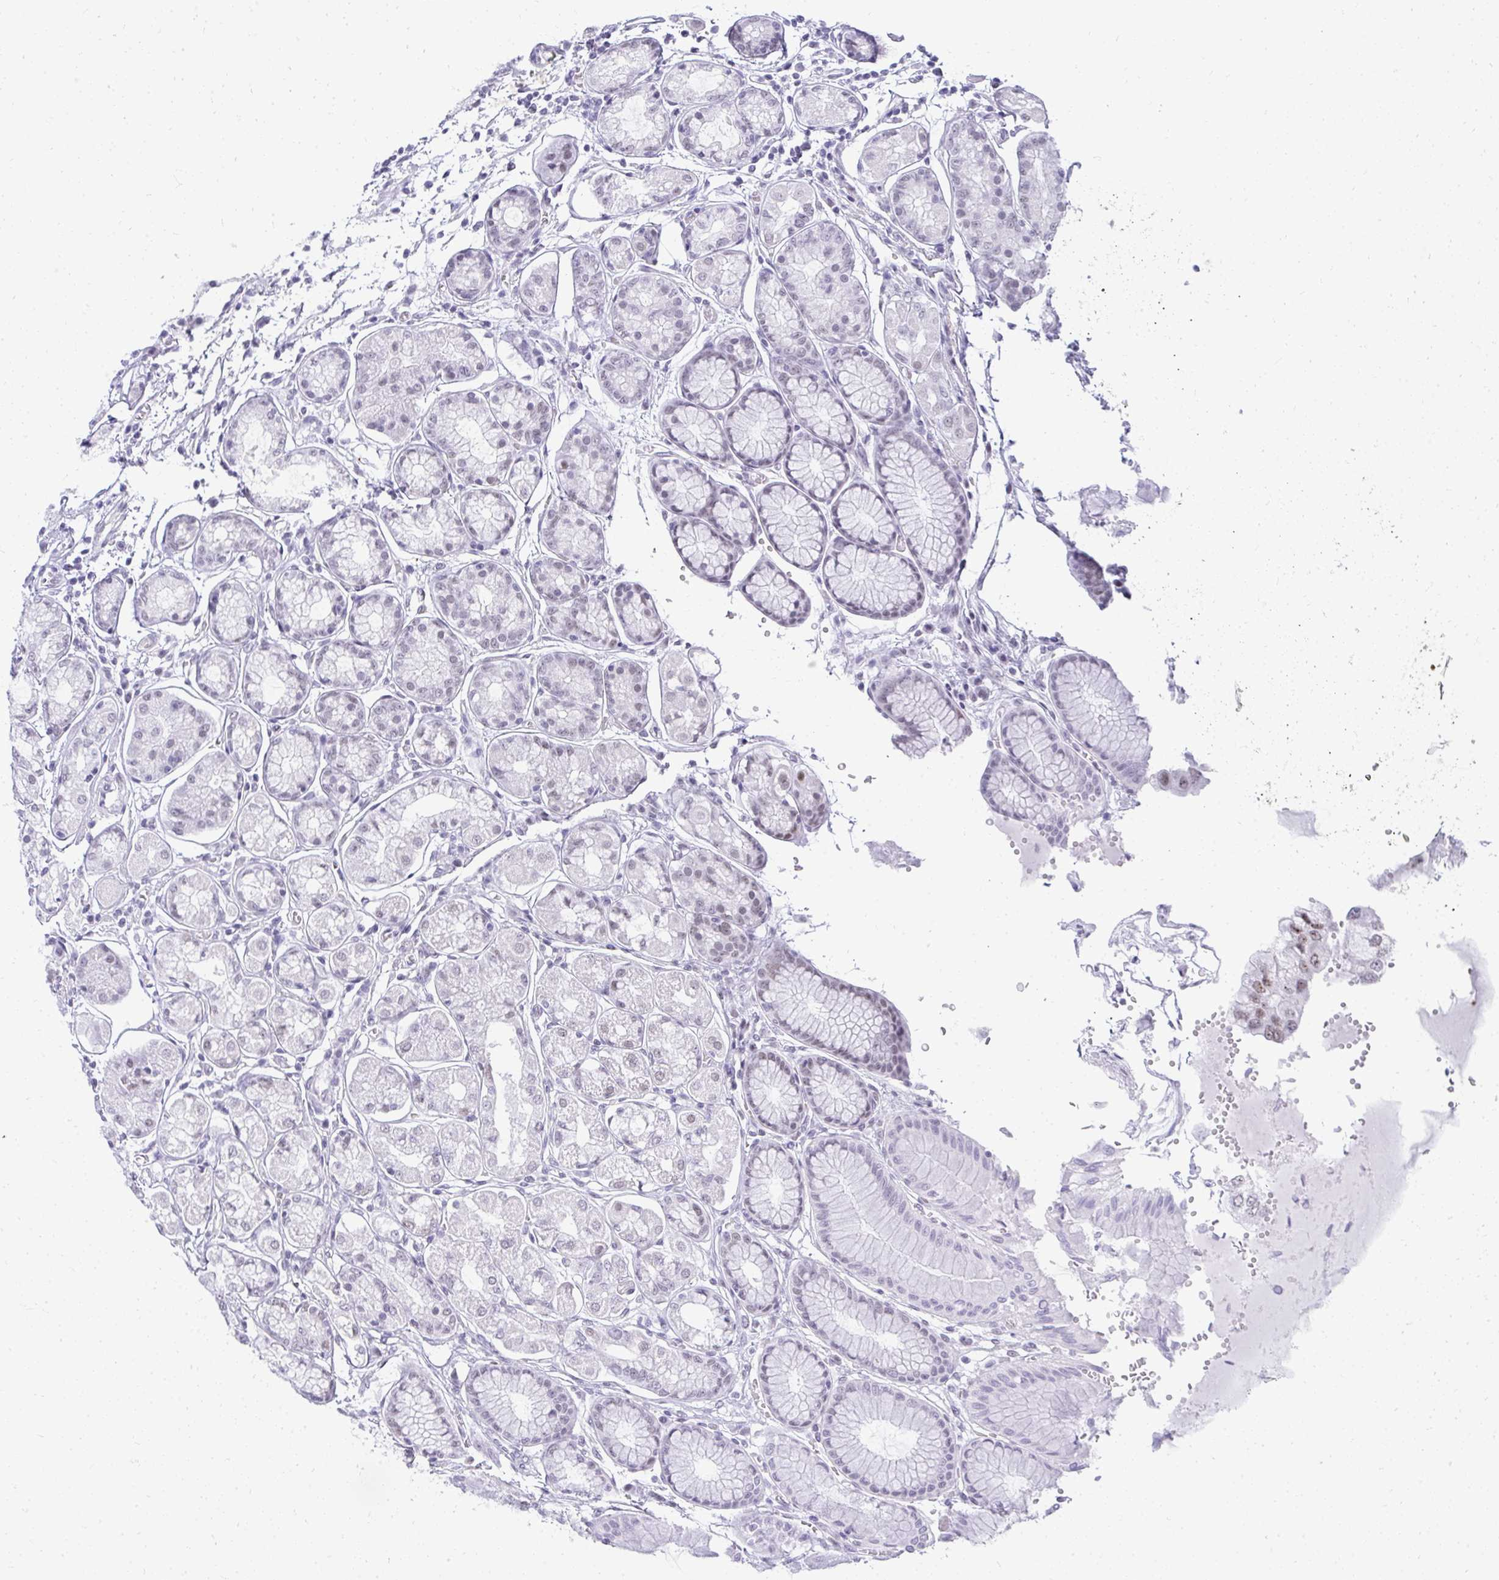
{"staining": {"intensity": "weak", "quantity": "25%-75%", "location": "nuclear"}, "tissue": "stomach", "cell_type": "Glandular cells", "image_type": "normal", "snomed": [{"axis": "morphology", "description": "Normal tissue, NOS"}, {"axis": "topography", "description": "Stomach"}, {"axis": "topography", "description": "Stomach, lower"}], "caption": "Immunohistochemistry photomicrograph of benign stomach: stomach stained using IHC exhibits low levels of weak protein expression localized specifically in the nuclear of glandular cells, appearing as a nuclear brown color.", "gene": "PLA2G1B", "patient": {"sex": "male", "age": 76}}